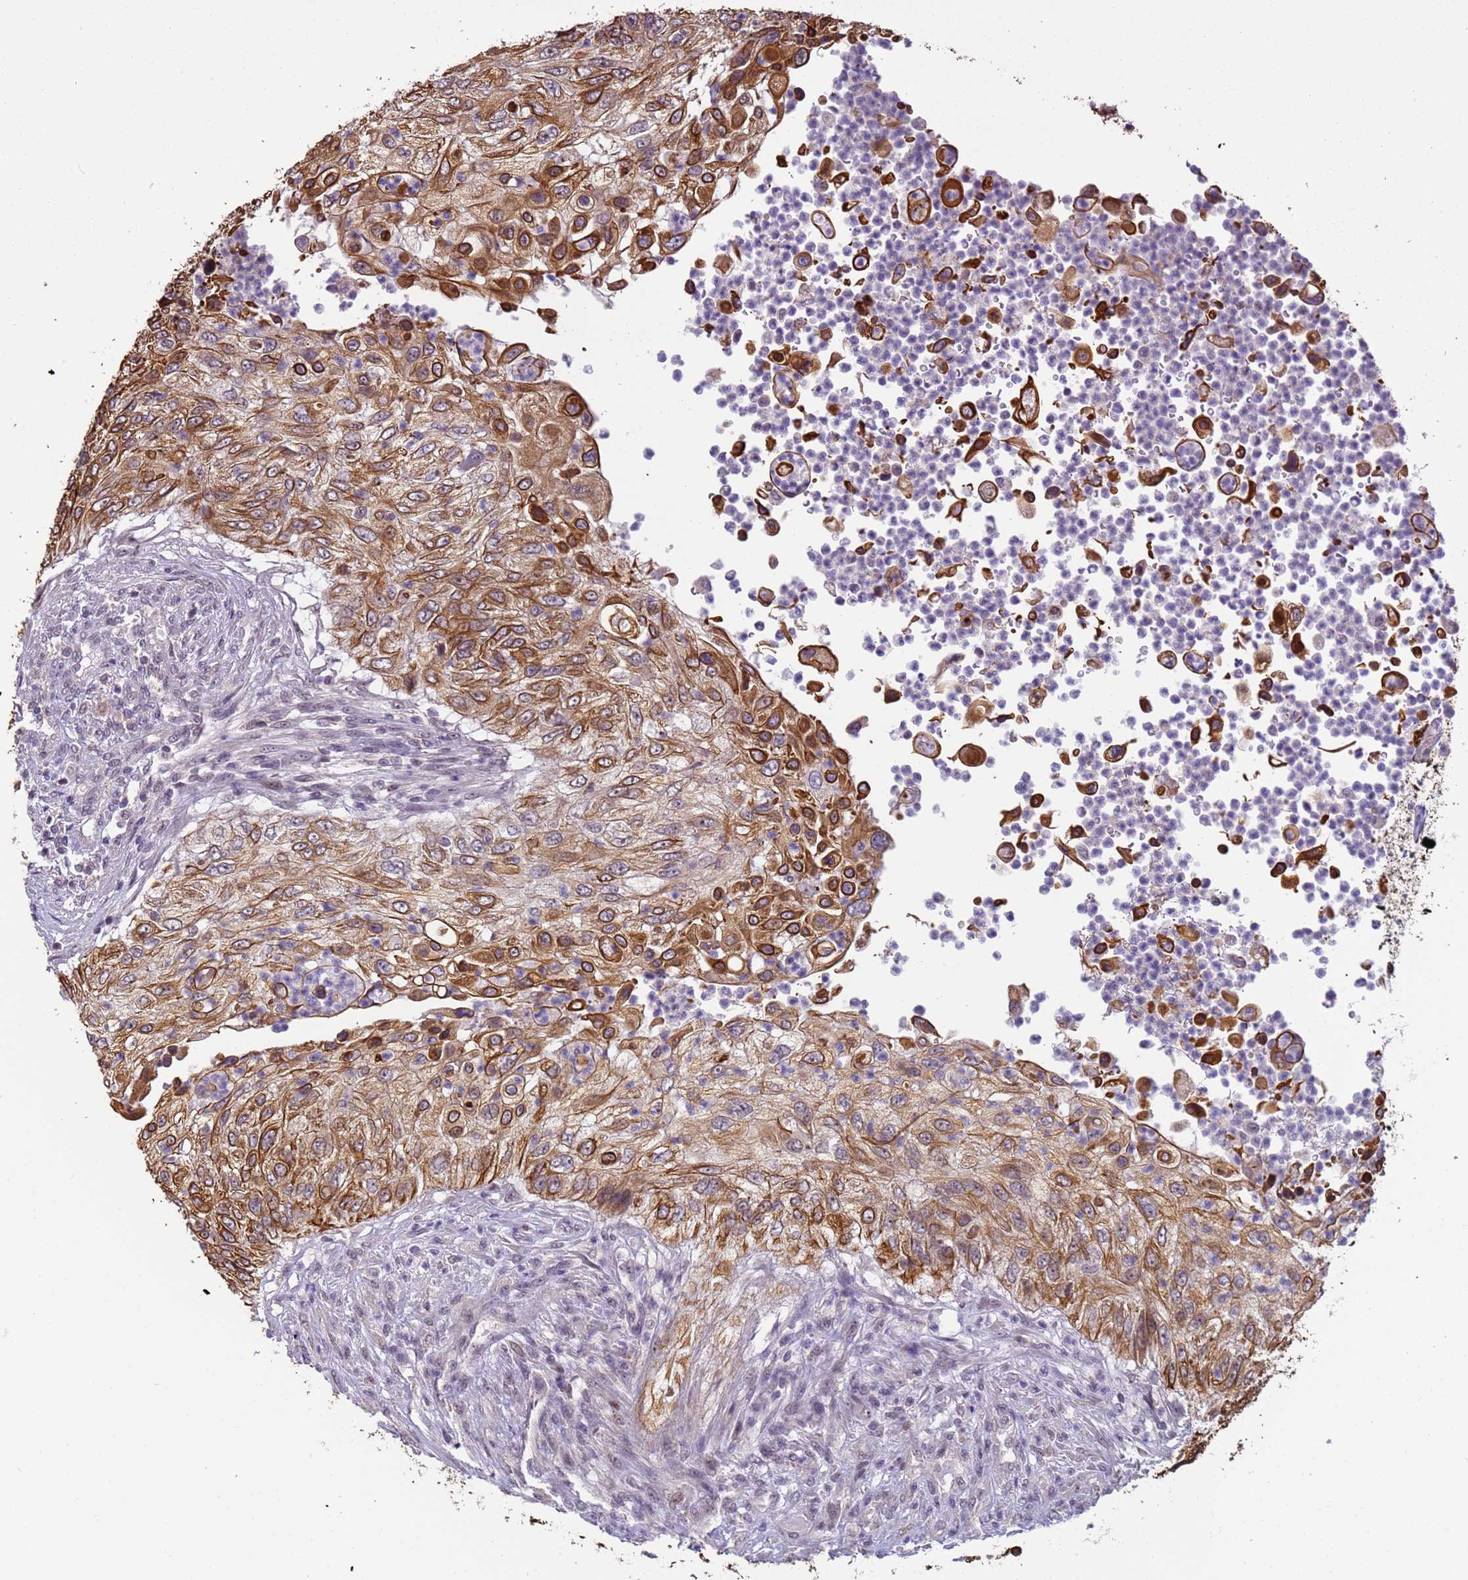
{"staining": {"intensity": "strong", "quantity": ">75%", "location": "cytoplasmic/membranous"}, "tissue": "urothelial cancer", "cell_type": "Tumor cells", "image_type": "cancer", "snomed": [{"axis": "morphology", "description": "Urothelial carcinoma, High grade"}, {"axis": "topography", "description": "Urinary bladder"}], "caption": "IHC of human urothelial carcinoma (high-grade) shows high levels of strong cytoplasmic/membranous expression in about >75% of tumor cells.", "gene": "VWA3A", "patient": {"sex": "female", "age": 60}}